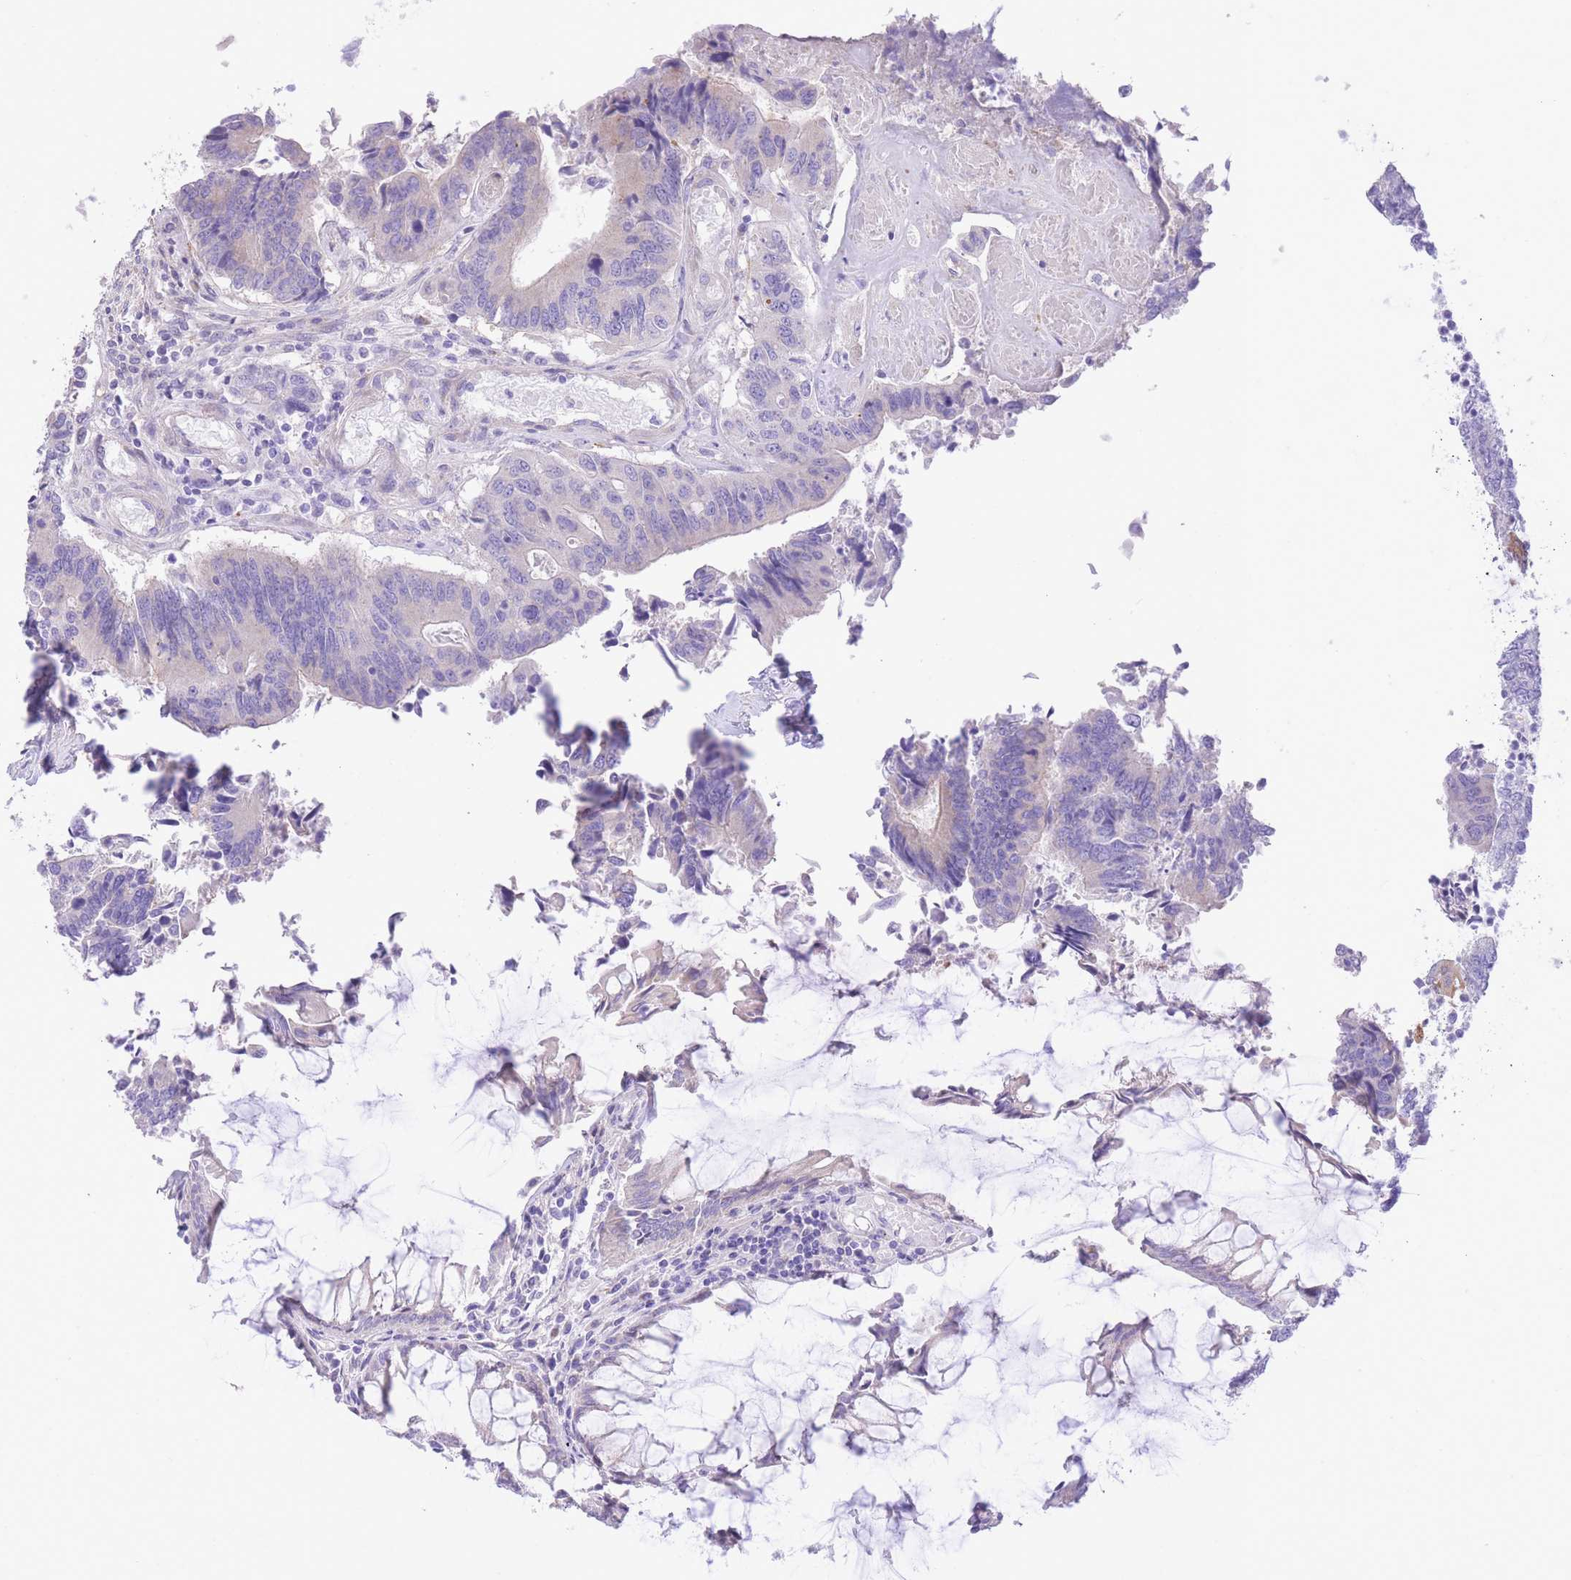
{"staining": {"intensity": "negative", "quantity": "none", "location": "none"}, "tissue": "colorectal cancer", "cell_type": "Tumor cells", "image_type": "cancer", "snomed": [{"axis": "morphology", "description": "Adenocarcinoma, NOS"}, {"axis": "topography", "description": "Colon"}], "caption": "An image of colorectal adenocarcinoma stained for a protein reveals no brown staining in tumor cells.", "gene": "RHOU", "patient": {"sex": "female", "age": 67}}